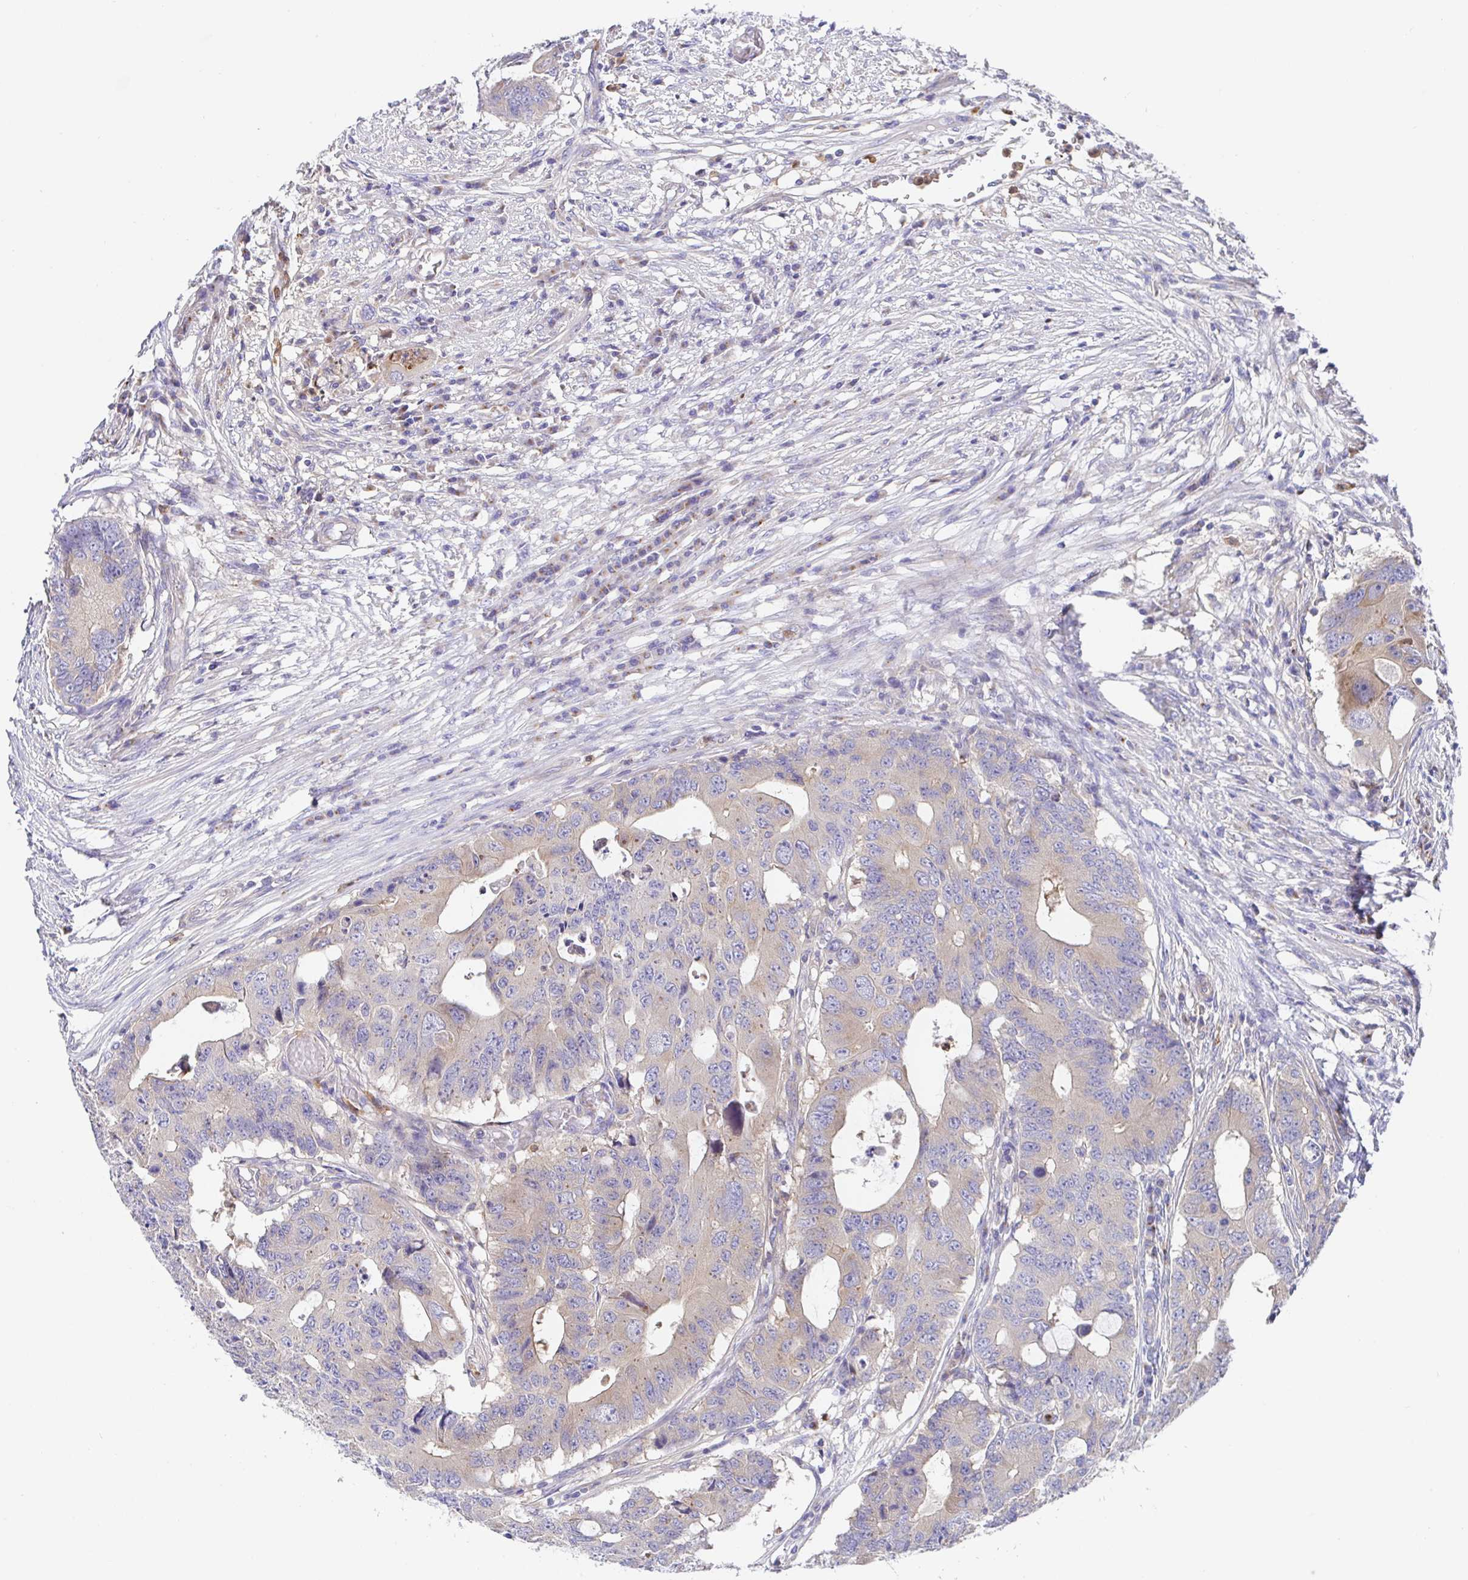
{"staining": {"intensity": "weak", "quantity": "<25%", "location": "cytoplasmic/membranous"}, "tissue": "colorectal cancer", "cell_type": "Tumor cells", "image_type": "cancer", "snomed": [{"axis": "morphology", "description": "Adenocarcinoma, NOS"}, {"axis": "topography", "description": "Colon"}], "caption": "DAB (3,3'-diaminobenzidine) immunohistochemical staining of colorectal cancer (adenocarcinoma) shows no significant expression in tumor cells. (Brightfield microscopy of DAB IHC at high magnification).", "gene": "GOLGA1", "patient": {"sex": "male", "age": 71}}